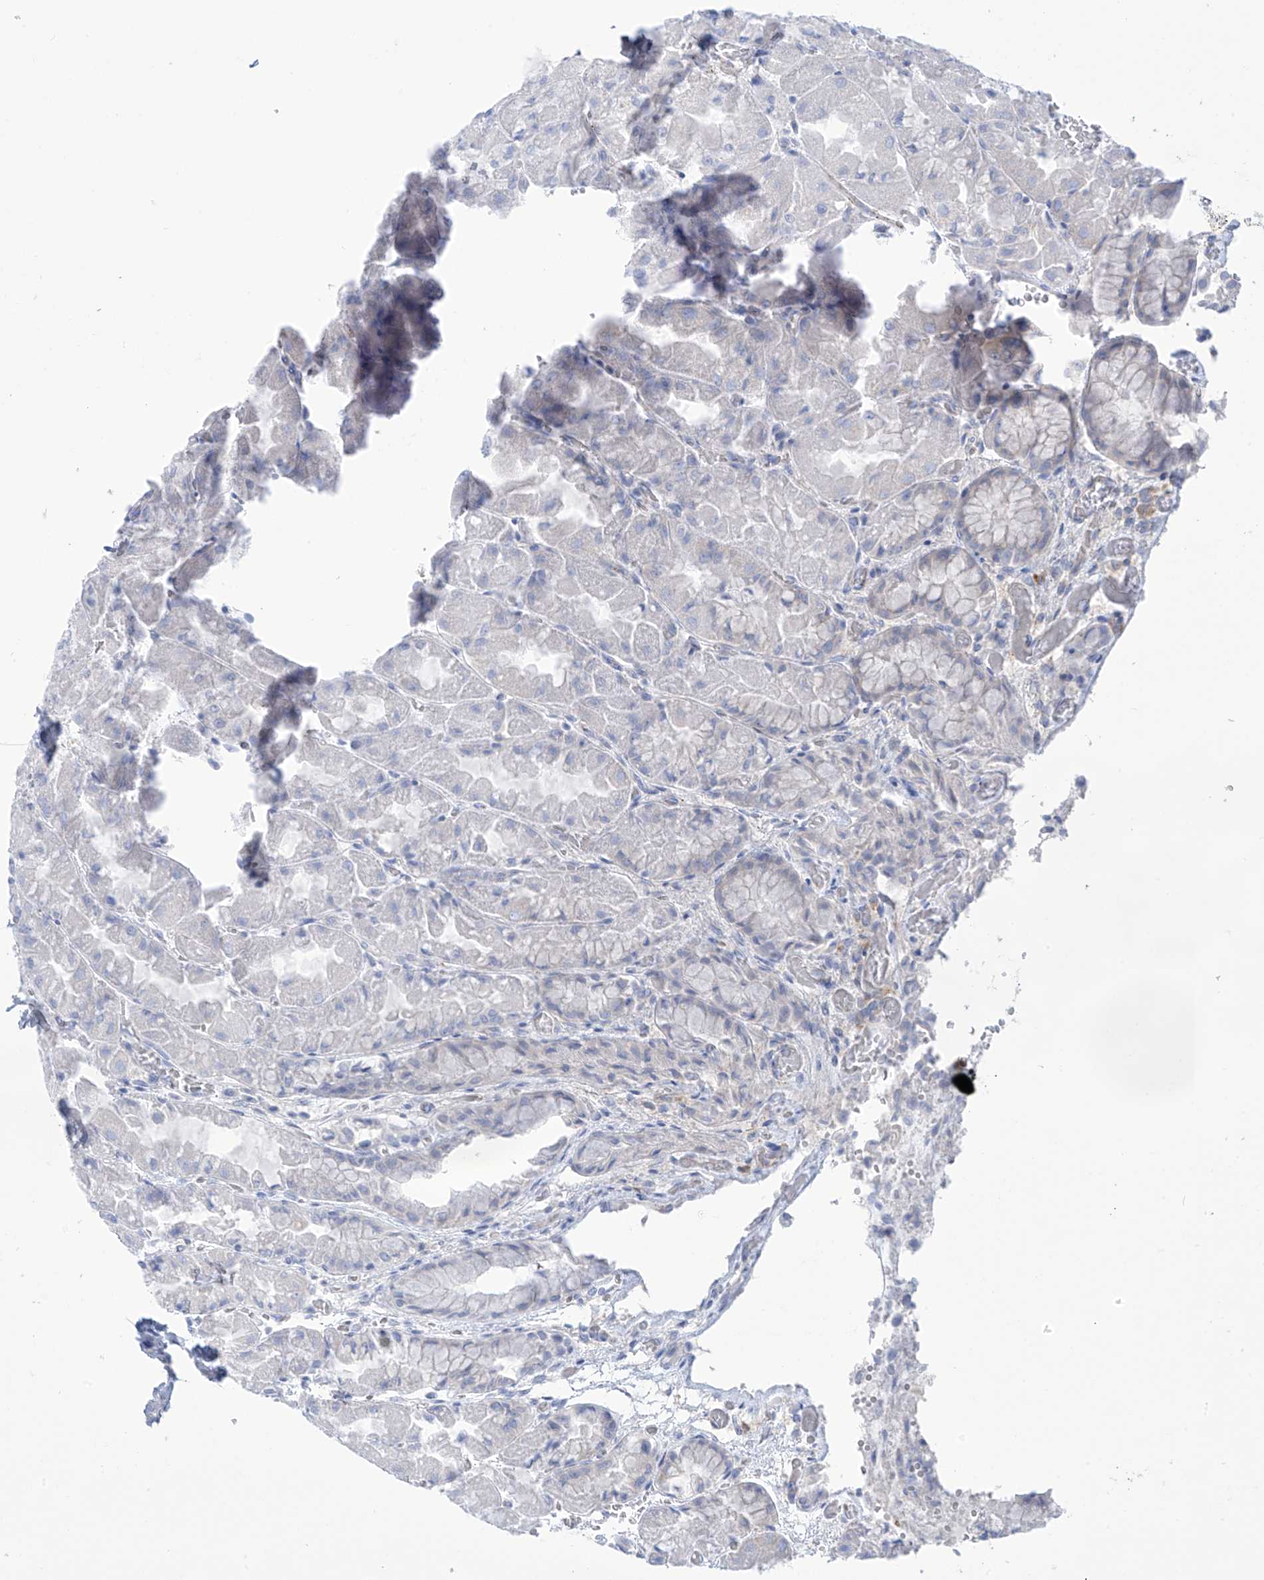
{"staining": {"intensity": "moderate", "quantity": "<25%", "location": "cytoplasmic/membranous"}, "tissue": "stomach", "cell_type": "Glandular cells", "image_type": "normal", "snomed": [{"axis": "morphology", "description": "Normal tissue, NOS"}, {"axis": "topography", "description": "Stomach"}], "caption": "Immunohistochemistry of benign human stomach exhibits low levels of moderate cytoplasmic/membranous expression in approximately <25% of glandular cells.", "gene": "FABP2", "patient": {"sex": "female", "age": 61}}